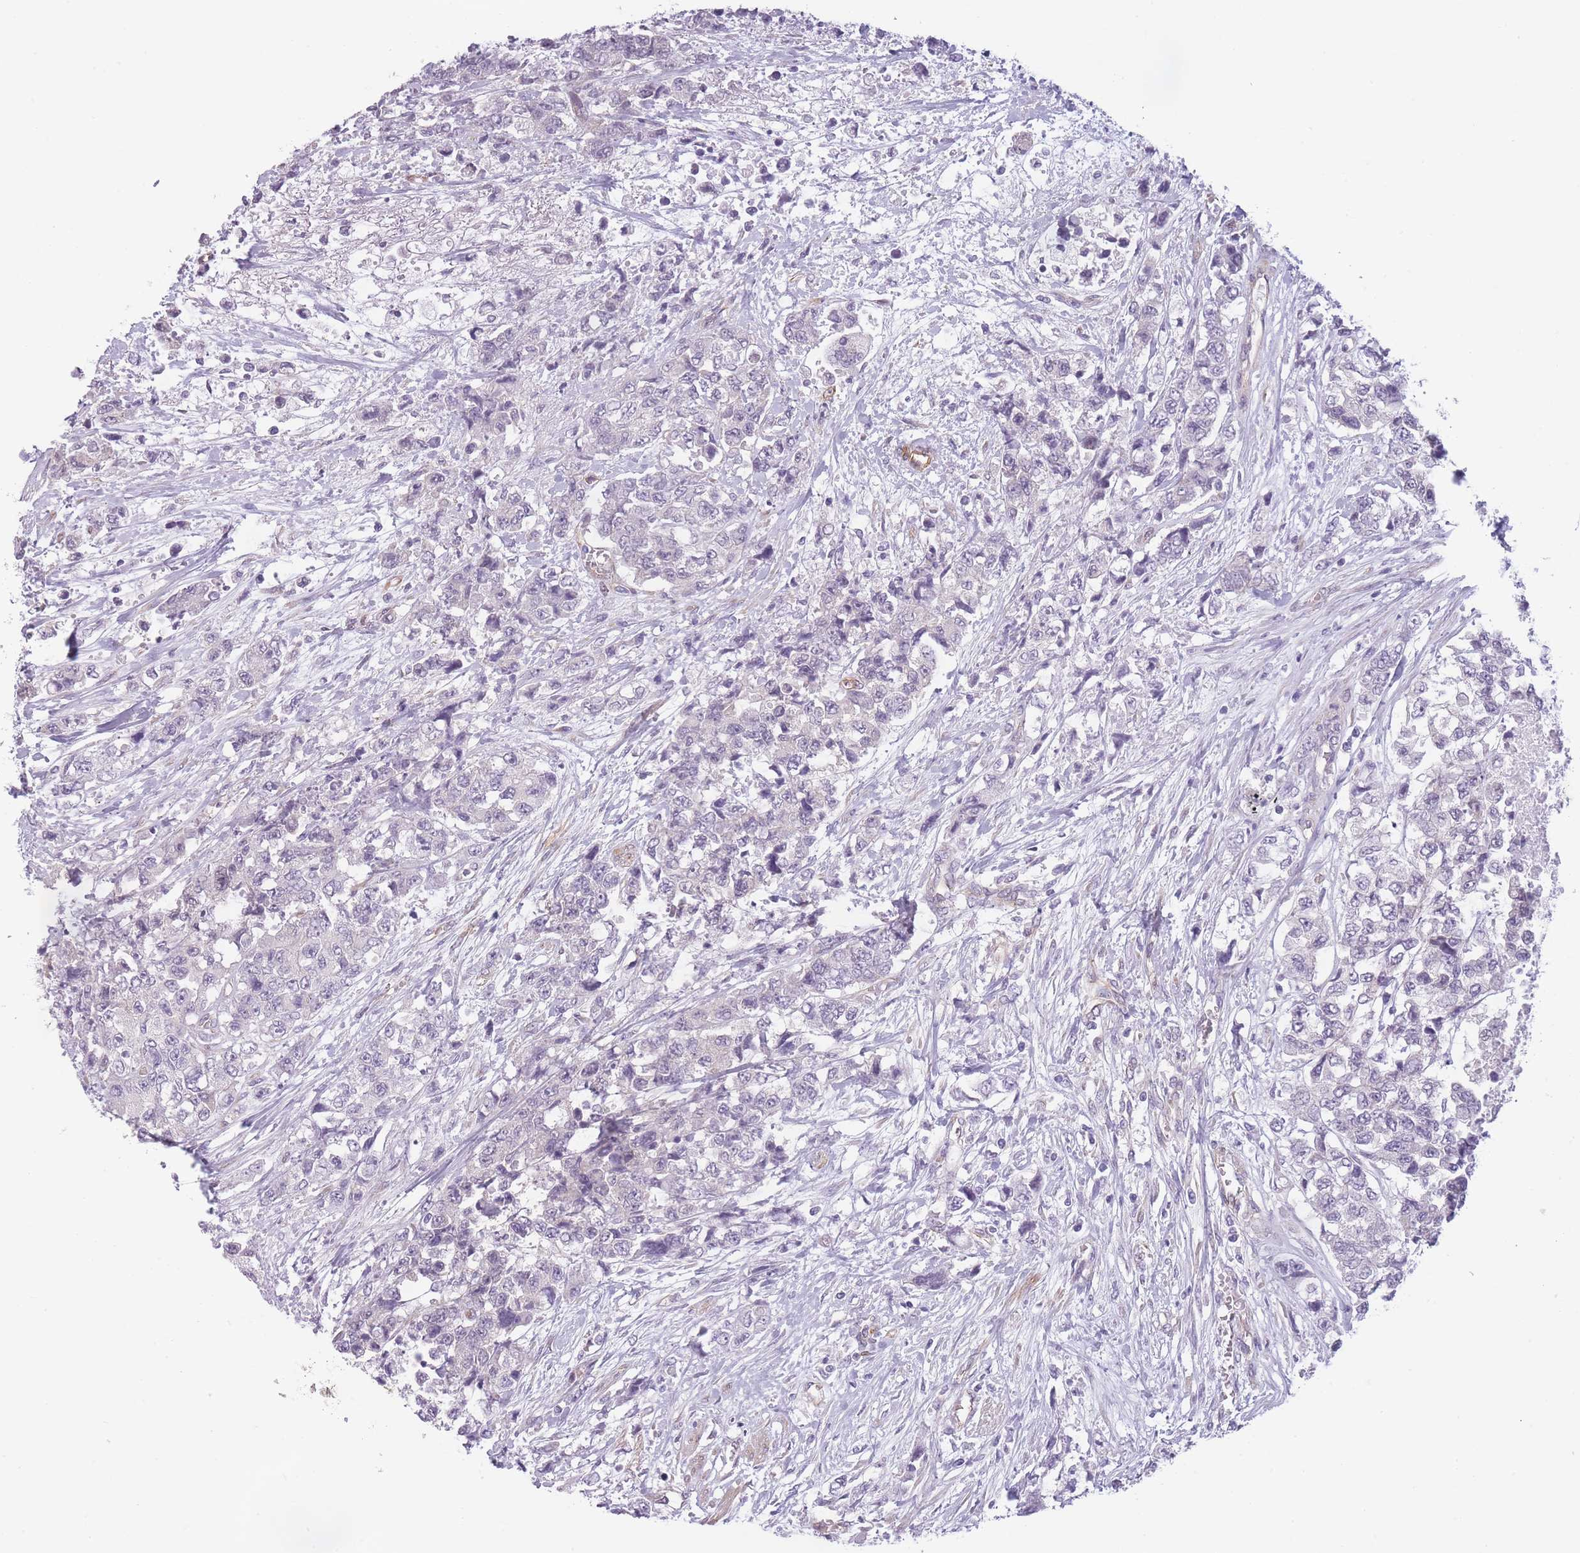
{"staining": {"intensity": "negative", "quantity": "none", "location": "none"}, "tissue": "urothelial cancer", "cell_type": "Tumor cells", "image_type": "cancer", "snomed": [{"axis": "morphology", "description": "Urothelial carcinoma, High grade"}, {"axis": "topography", "description": "Urinary bladder"}], "caption": "There is no significant staining in tumor cells of urothelial carcinoma (high-grade). Brightfield microscopy of immunohistochemistry stained with DAB (3,3'-diaminobenzidine) (brown) and hematoxylin (blue), captured at high magnification.", "gene": "OR6B3", "patient": {"sex": "female", "age": 78}}